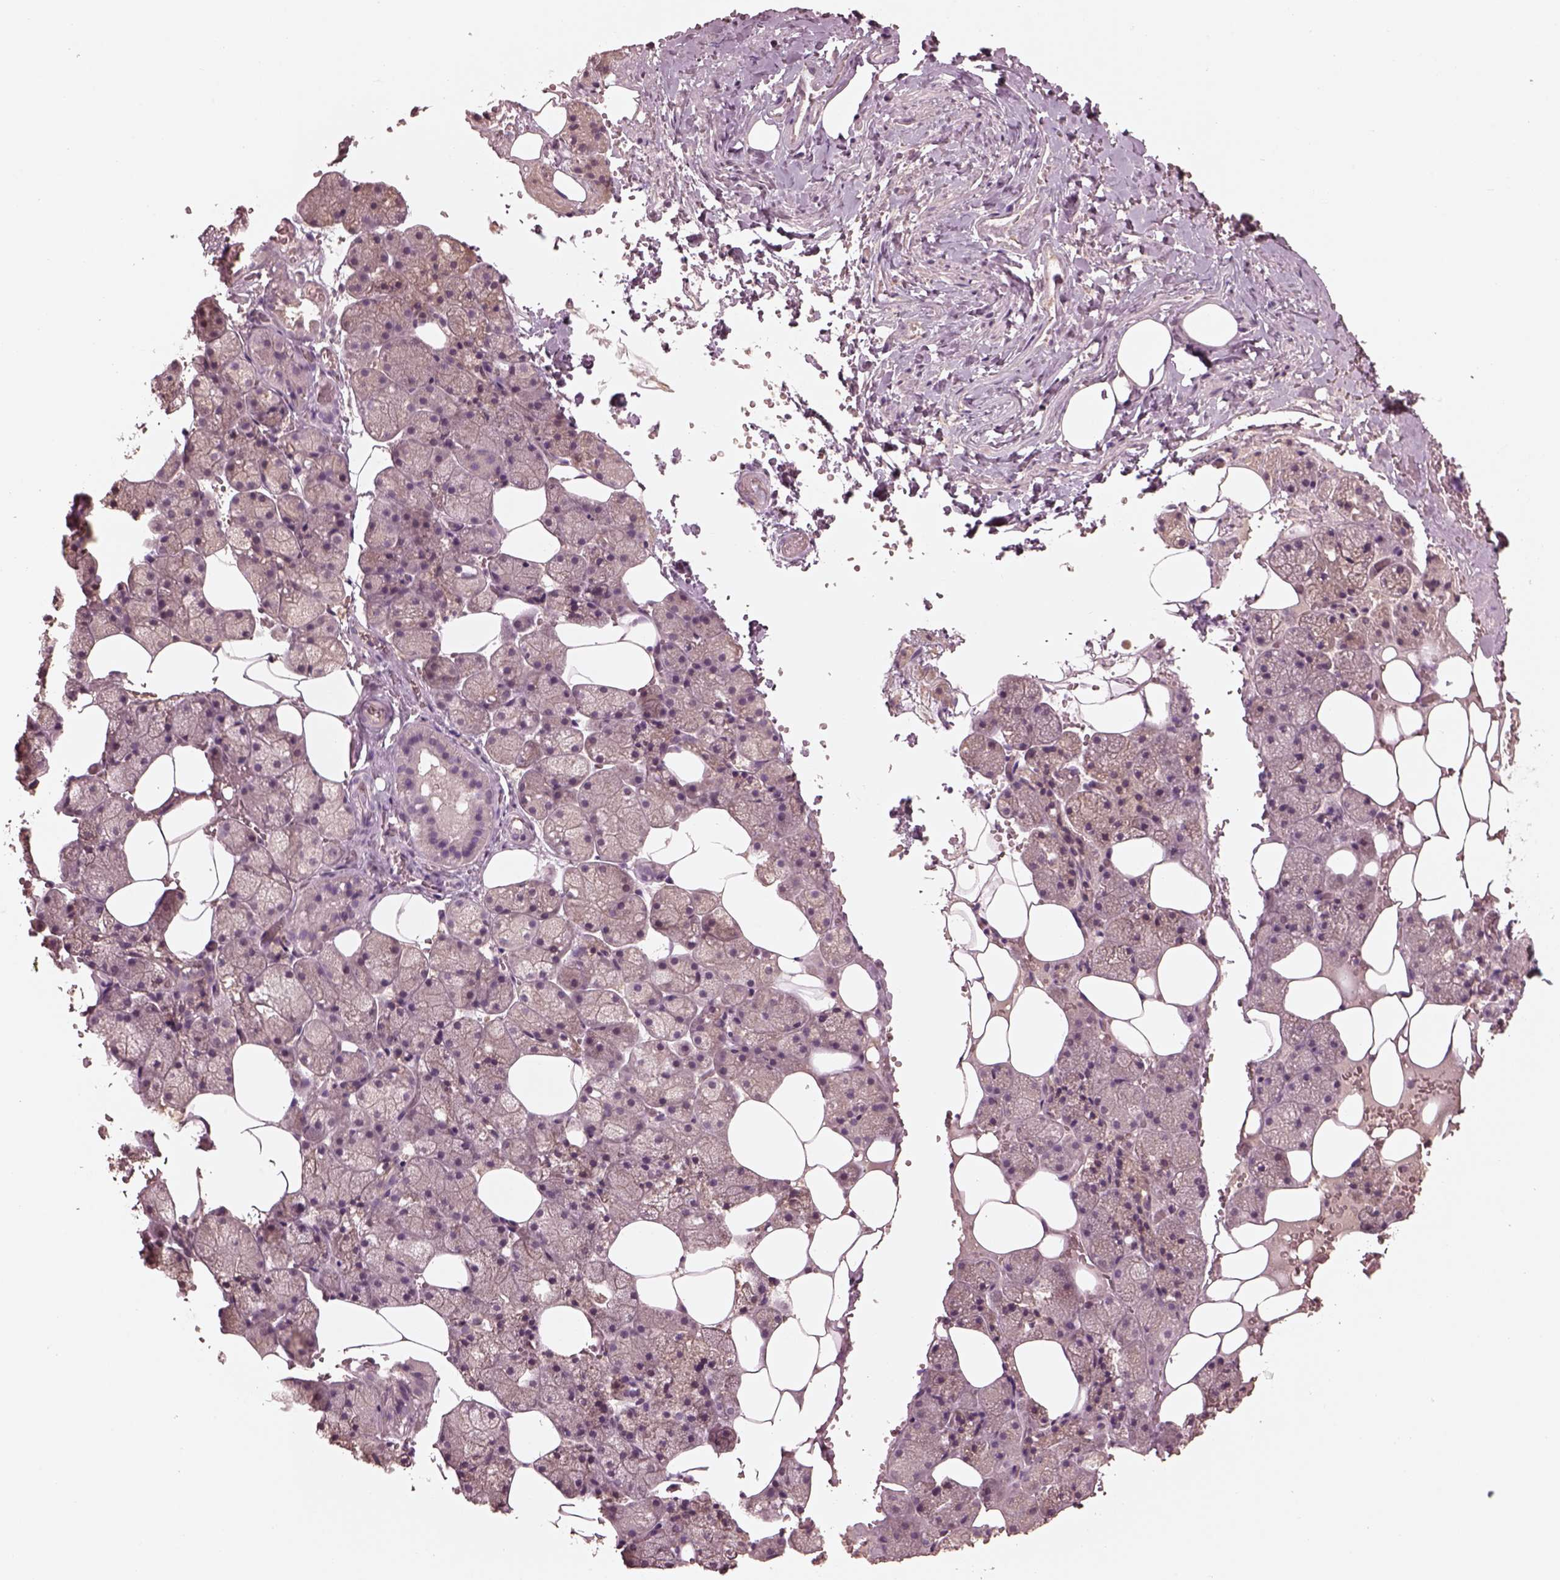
{"staining": {"intensity": "weak", "quantity": "<25%", "location": "cytoplasmic/membranous"}, "tissue": "salivary gland", "cell_type": "Glandular cells", "image_type": "normal", "snomed": [{"axis": "morphology", "description": "Normal tissue, NOS"}, {"axis": "topography", "description": "Salivary gland"}], "caption": "Immunohistochemistry (IHC) micrograph of normal salivary gland: human salivary gland stained with DAB (3,3'-diaminobenzidine) displays no significant protein positivity in glandular cells. The staining was performed using DAB (3,3'-diaminobenzidine) to visualize the protein expression in brown, while the nuclei were stained in blue with hematoxylin (Magnification: 20x).", "gene": "VWA5B1", "patient": {"sex": "male", "age": 38}}